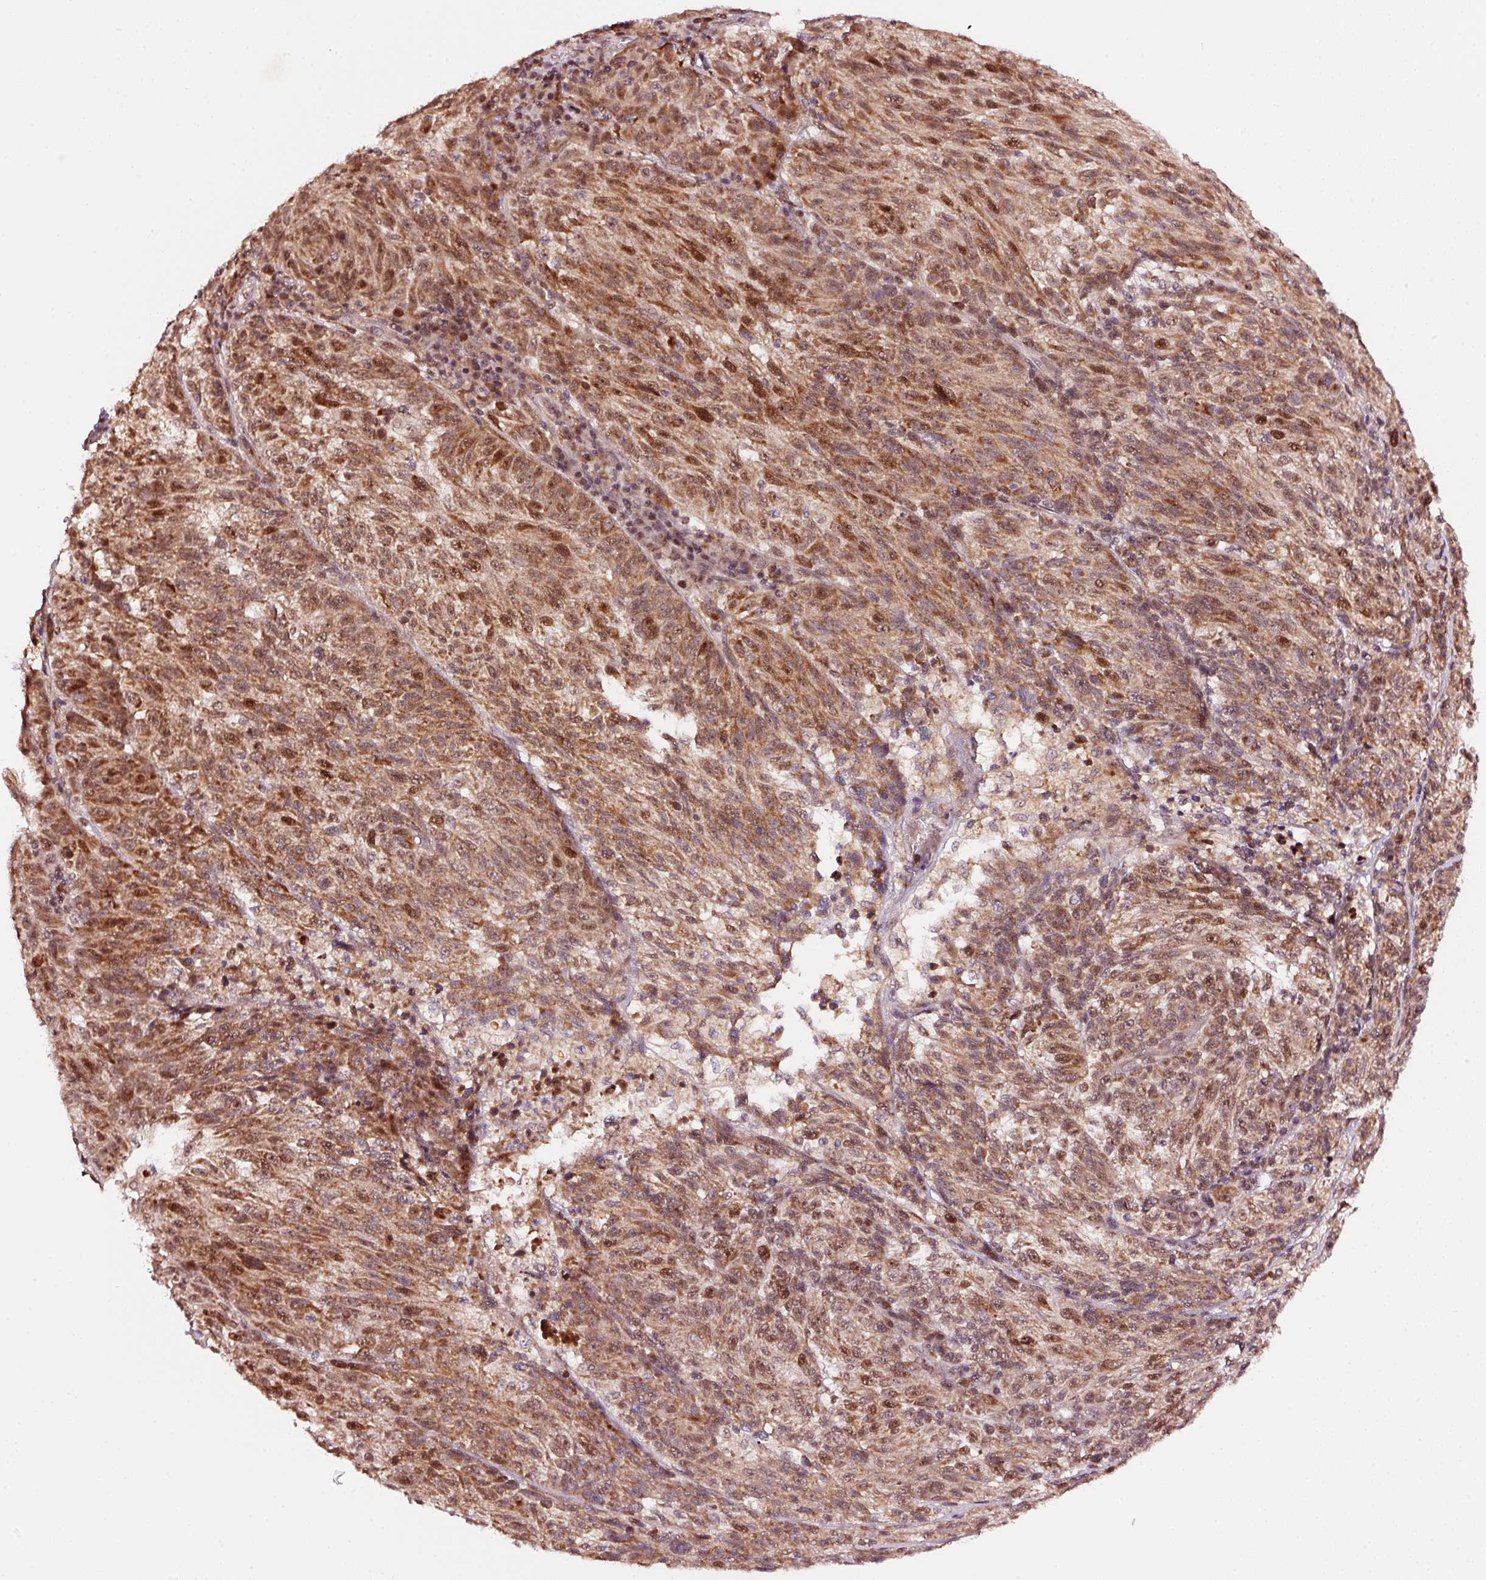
{"staining": {"intensity": "moderate", "quantity": ">75%", "location": "cytoplasmic/membranous,nuclear"}, "tissue": "melanoma", "cell_type": "Tumor cells", "image_type": "cancer", "snomed": [{"axis": "morphology", "description": "Malignant melanoma, NOS"}, {"axis": "topography", "description": "Skin"}], "caption": "Approximately >75% of tumor cells in human melanoma show moderate cytoplasmic/membranous and nuclear protein expression as visualized by brown immunohistochemical staining.", "gene": "RFC4", "patient": {"sex": "male", "age": 53}}